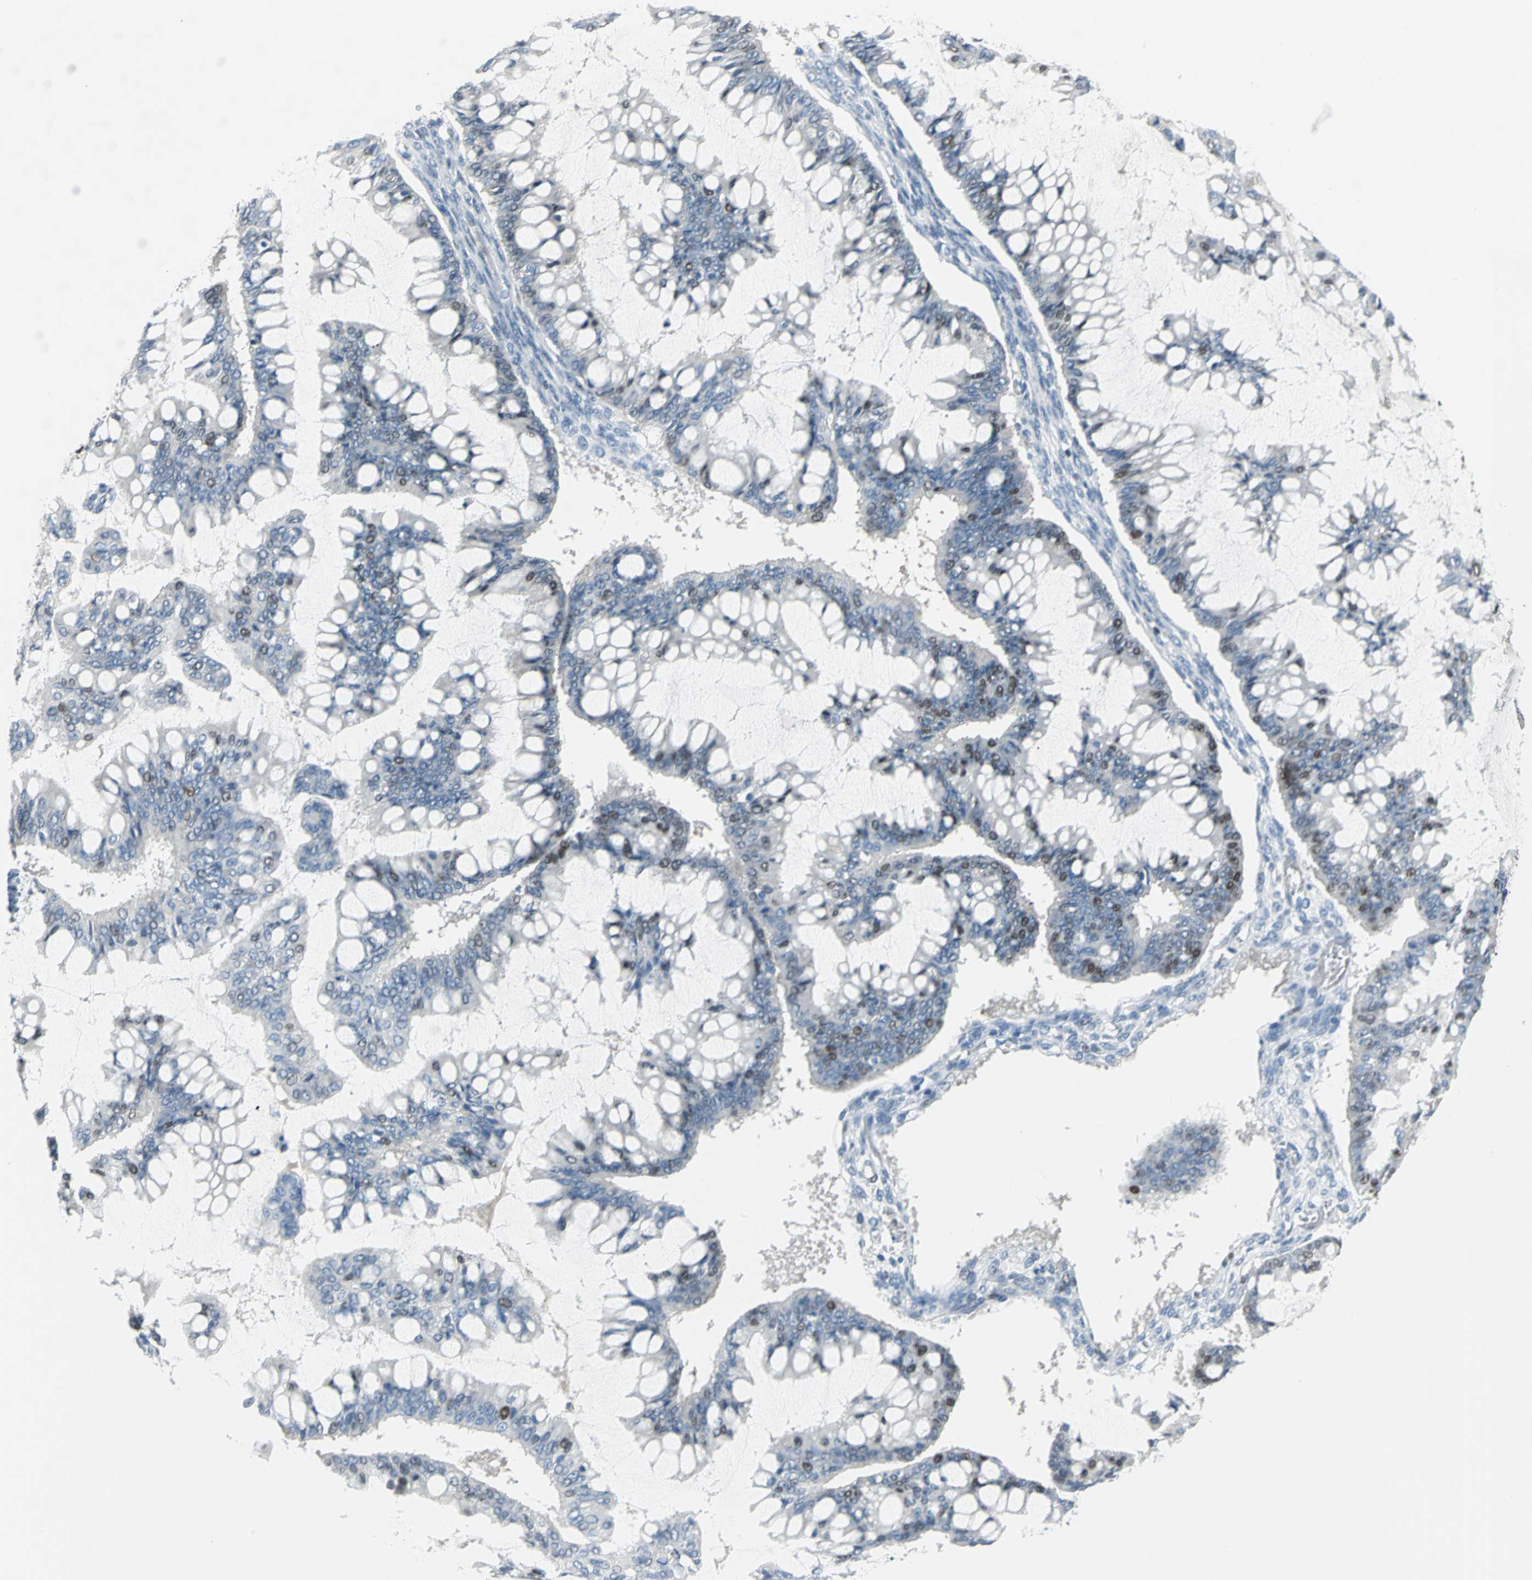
{"staining": {"intensity": "moderate", "quantity": "<25%", "location": "nuclear"}, "tissue": "ovarian cancer", "cell_type": "Tumor cells", "image_type": "cancer", "snomed": [{"axis": "morphology", "description": "Cystadenocarcinoma, mucinous, NOS"}, {"axis": "topography", "description": "Ovary"}], "caption": "This photomicrograph shows ovarian cancer (mucinous cystadenocarcinoma) stained with IHC to label a protein in brown. The nuclear of tumor cells show moderate positivity for the protein. Nuclei are counter-stained blue.", "gene": "MCM3", "patient": {"sex": "female", "age": 73}}